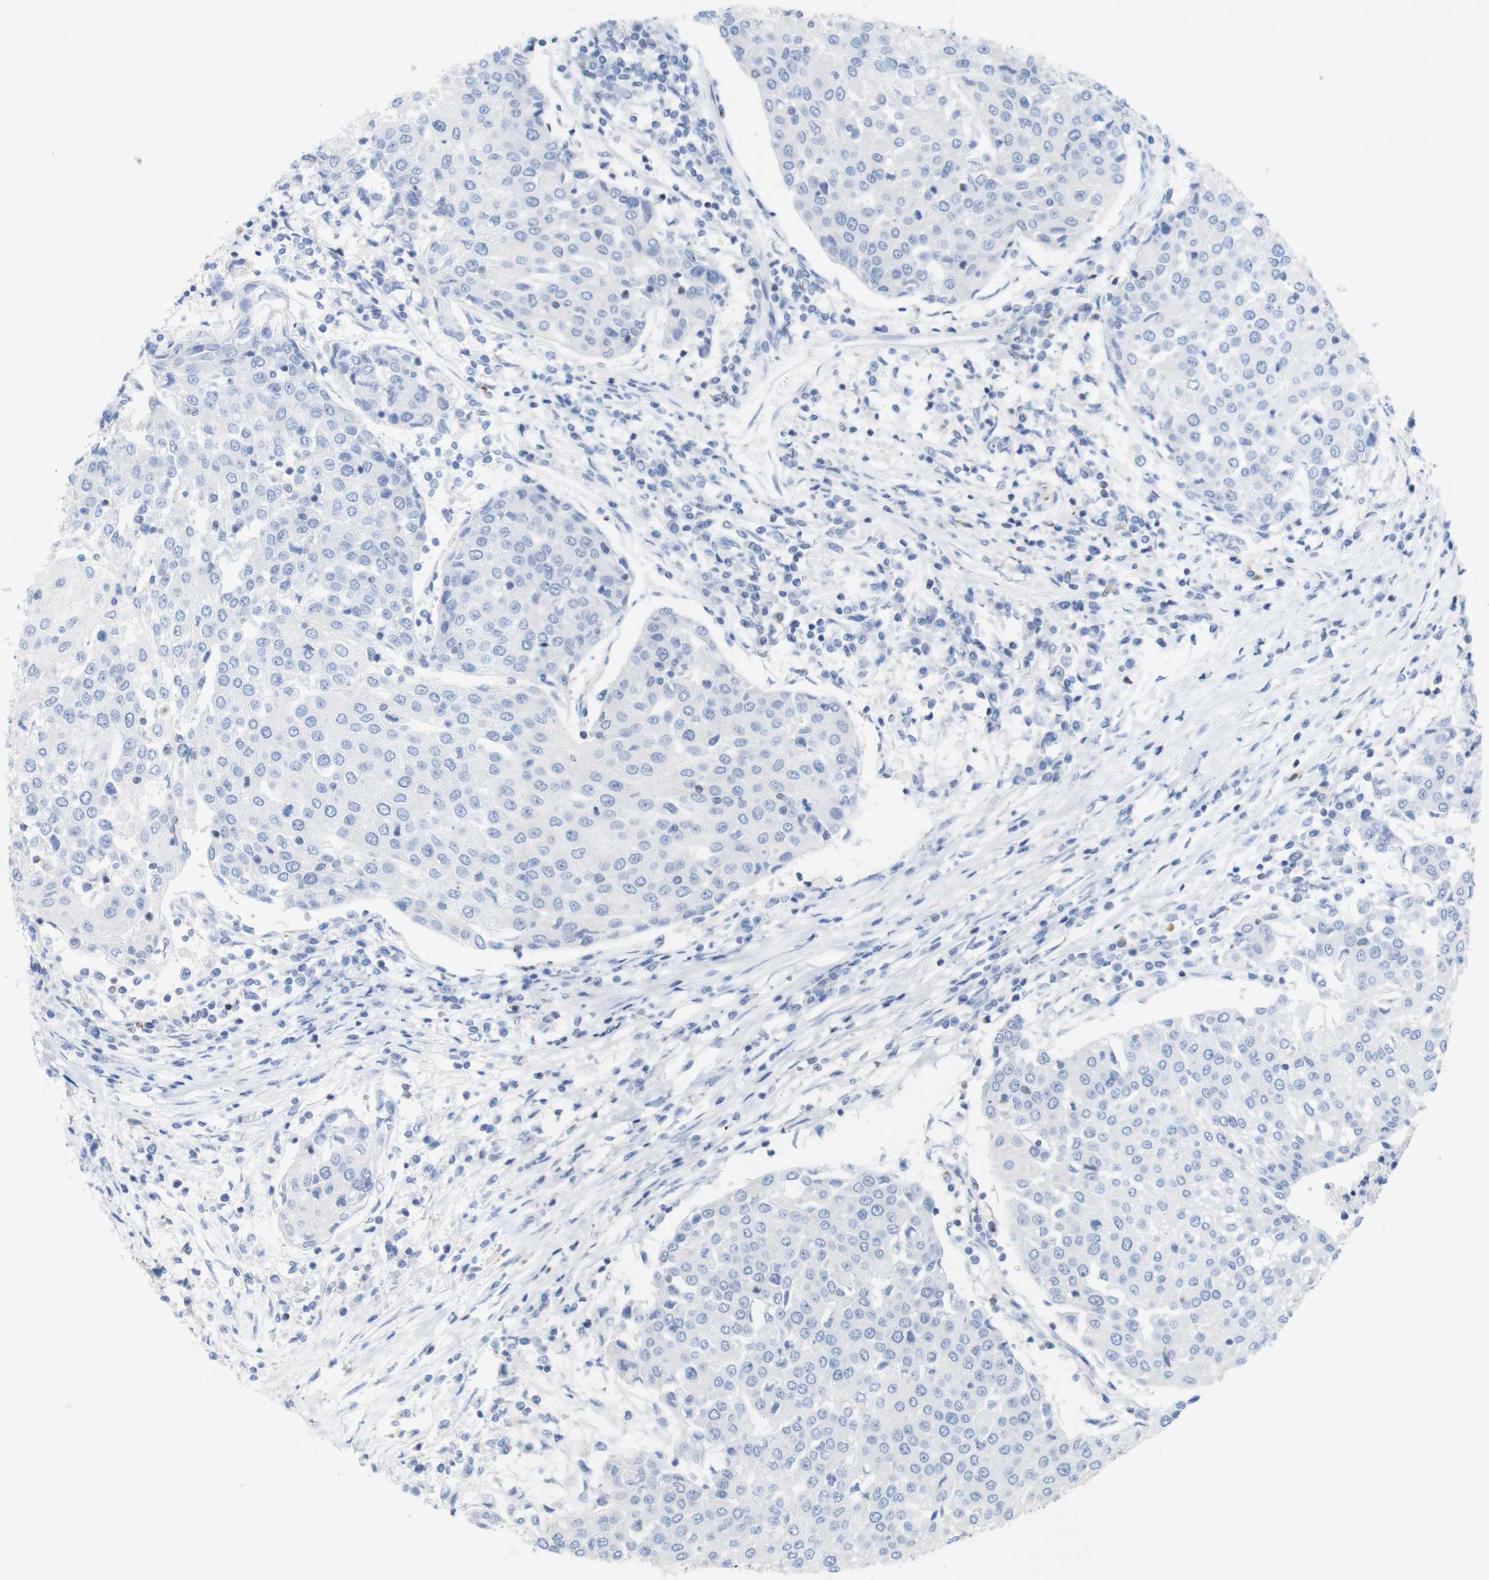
{"staining": {"intensity": "negative", "quantity": "none", "location": "none"}, "tissue": "urothelial cancer", "cell_type": "Tumor cells", "image_type": "cancer", "snomed": [{"axis": "morphology", "description": "Urothelial carcinoma, High grade"}, {"axis": "topography", "description": "Urinary bladder"}], "caption": "An image of human urothelial carcinoma (high-grade) is negative for staining in tumor cells.", "gene": "LAG3", "patient": {"sex": "female", "age": 85}}